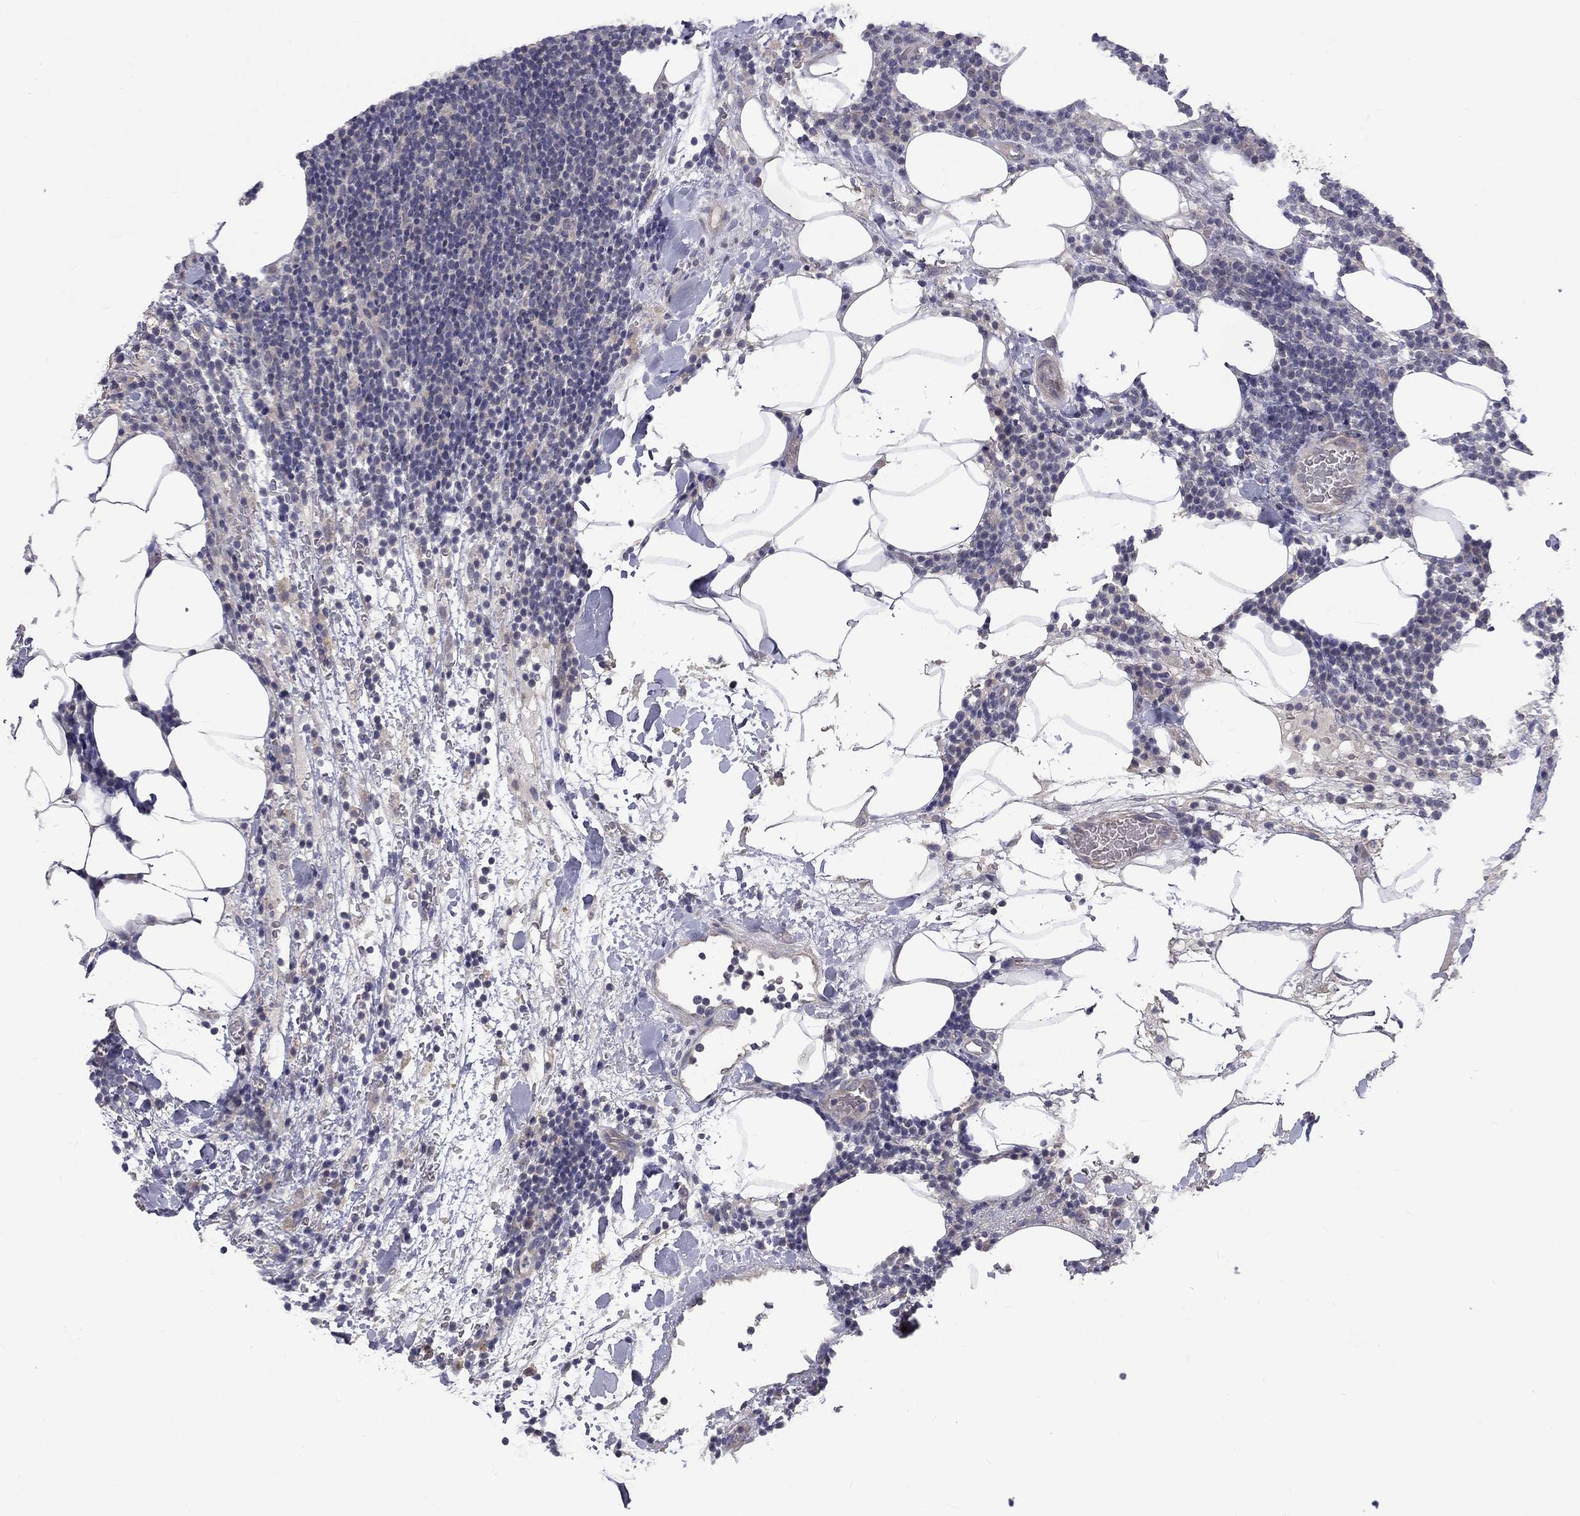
{"staining": {"intensity": "negative", "quantity": "none", "location": "none"}, "tissue": "lymphoma", "cell_type": "Tumor cells", "image_type": "cancer", "snomed": [{"axis": "morphology", "description": "Malignant lymphoma, non-Hodgkin's type, High grade"}, {"axis": "topography", "description": "Lymph node"}], "caption": "A high-resolution photomicrograph shows IHC staining of lymphoma, which shows no significant staining in tumor cells. (DAB (3,3'-diaminobenzidine) IHC with hematoxylin counter stain).", "gene": "SLC39A14", "patient": {"sex": "male", "age": 61}}